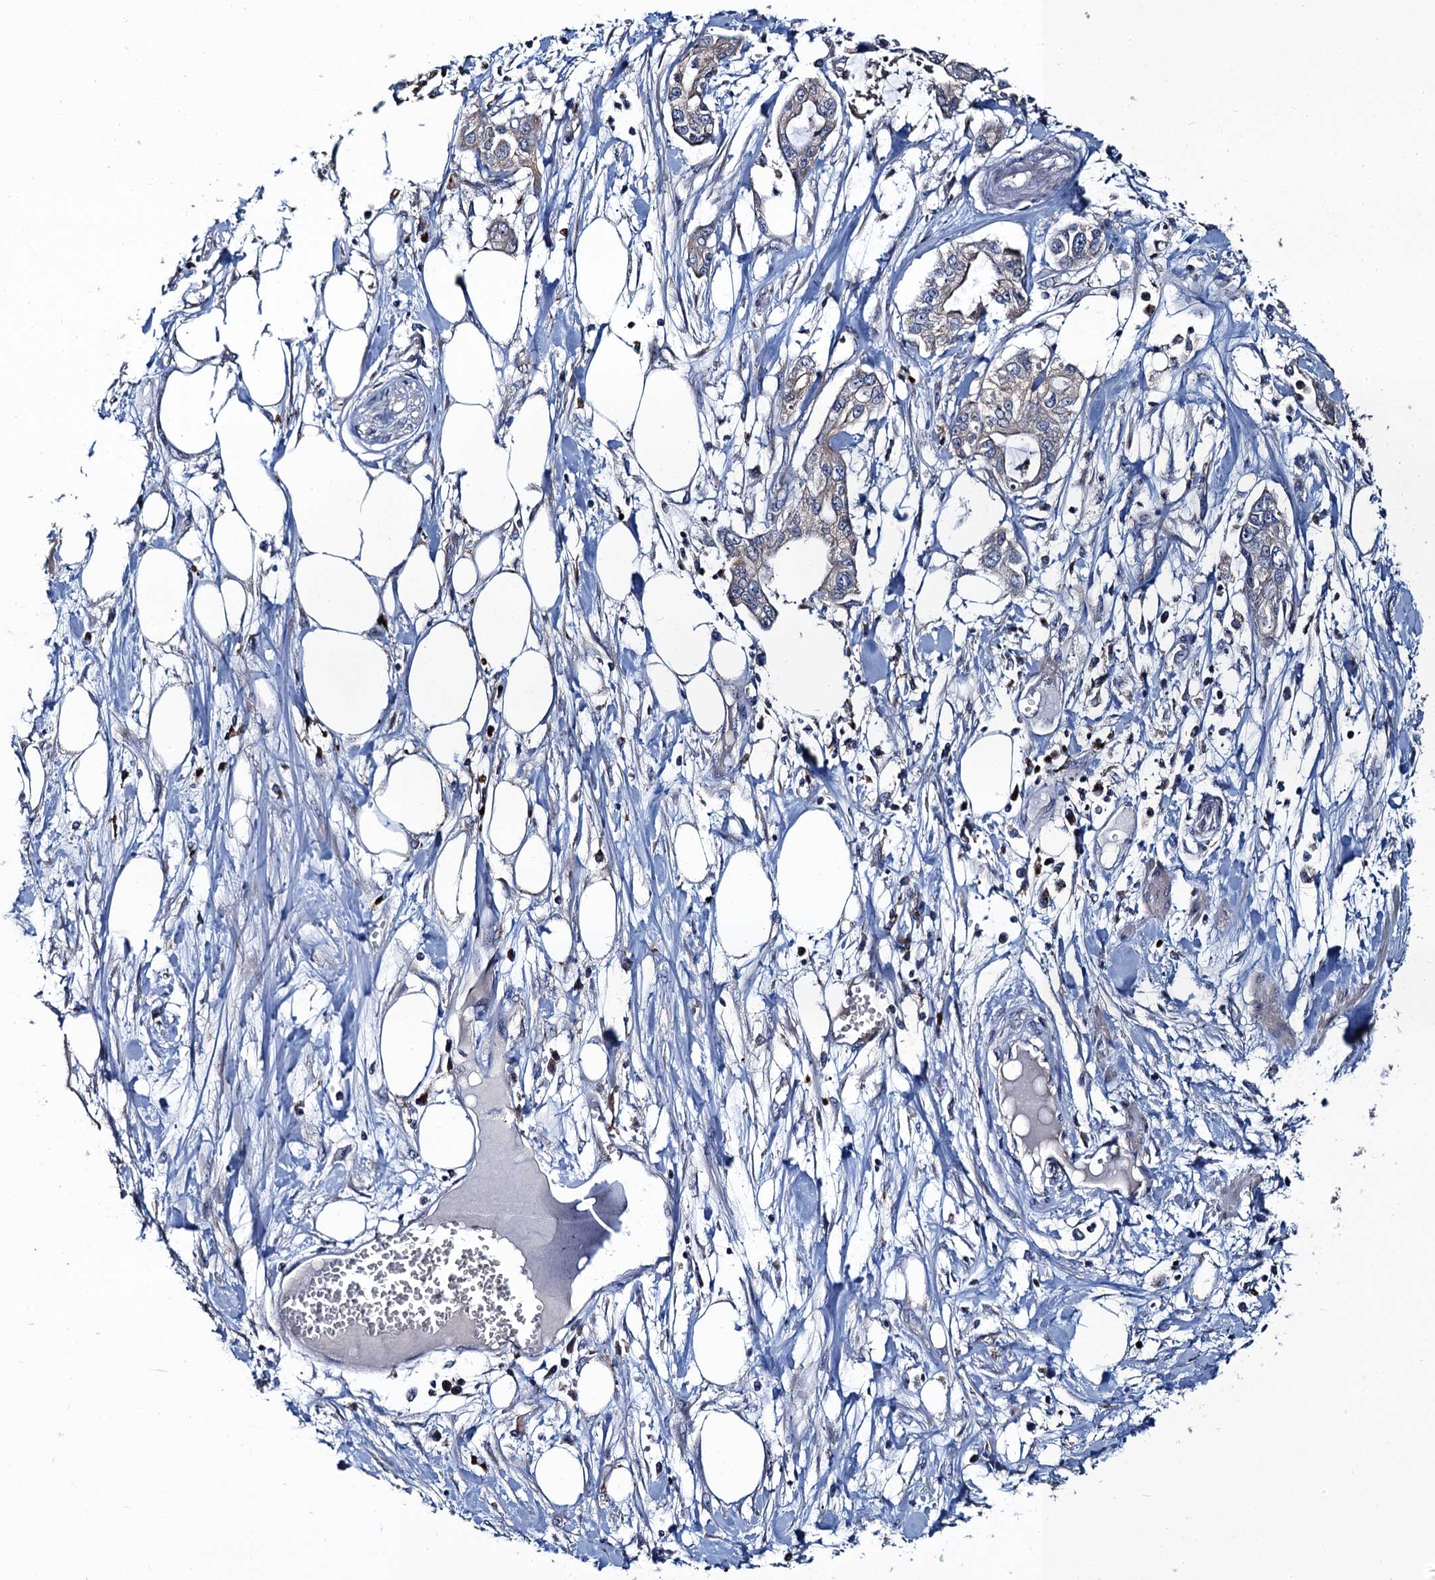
{"staining": {"intensity": "weak", "quantity": ">75%", "location": "cytoplasmic/membranous"}, "tissue": "pancreatic cancer", "cell_type": "Tumor cells", "image_type": "cancer", "snomed": [{"axis": "morphology", "description": "Adenocarcinoma, NOS"}, {"axis": "topography", "description": "Pancreas"}], "caption": "Immunohistochemical staining of human pancreatic cancer displays low levels of weak cytoplasmic/membranous protein positivity in approximately >75% of tumor cells. The staining was performed using DAB (3,3'-diaminobenzidine), with brown indicating positive protein expression. Nuclei are stained blue with hematoxylin.", "gene": "SNAP29", "patient": {"sex": "male", "age": 68}}